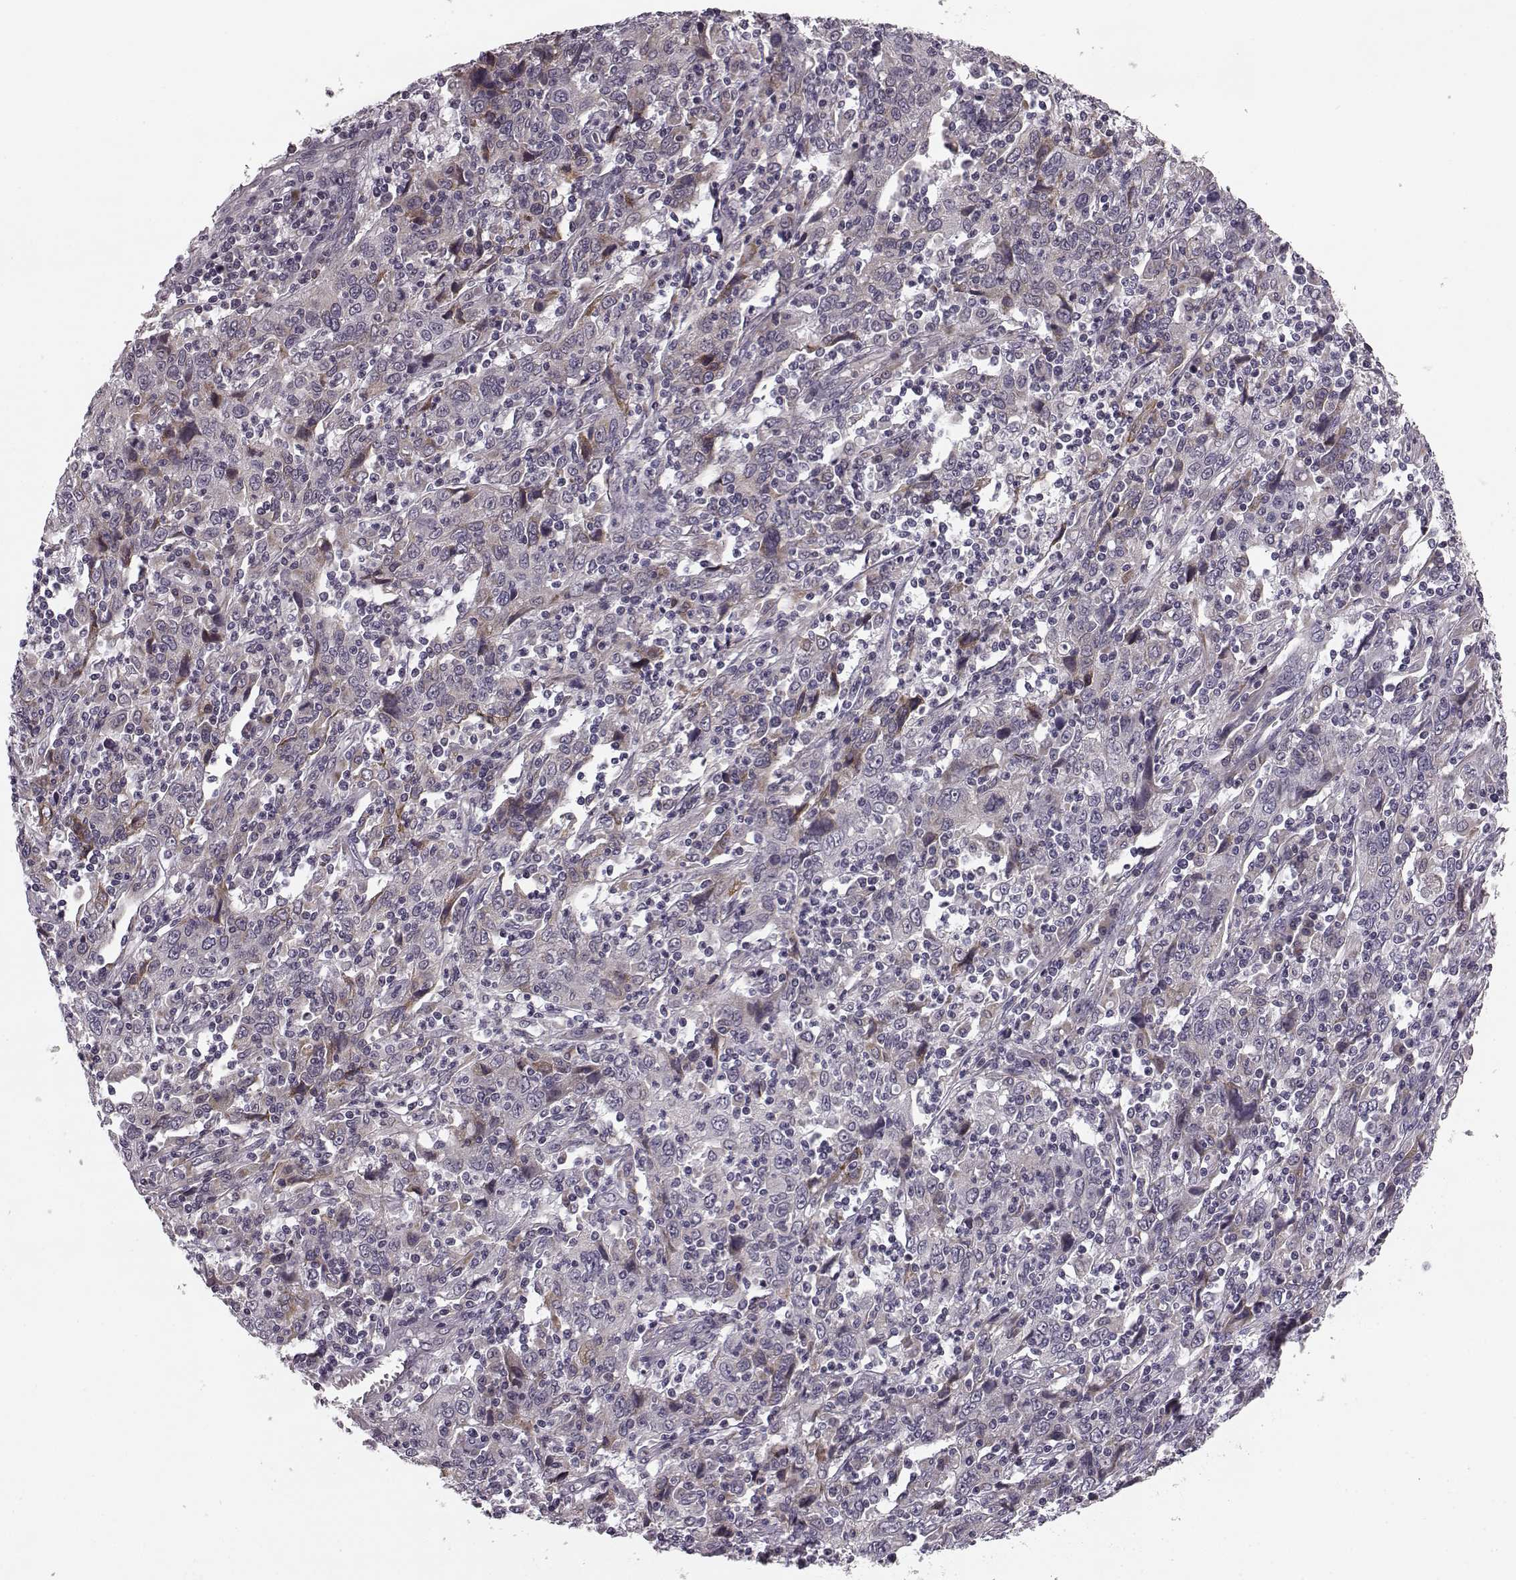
{"staining": {"intensity": "weak", "quantity": "<25%", "location": "cytoplasmic/membranous"}, "tissue": "cervical cancer", "cell_type": "Tumor cells", "image_type": "cancer", "snomed": [{"axis": "morphology", "description": "Squamous cell carcinoma, NOS"}, {"axis": "topography", "description": "Cervix"}], "caption": "Tumor cells show no significant protein expression in cervical cancer.", "gene": "FAM234B", "patient": {"sex": "female", "age": 46}}